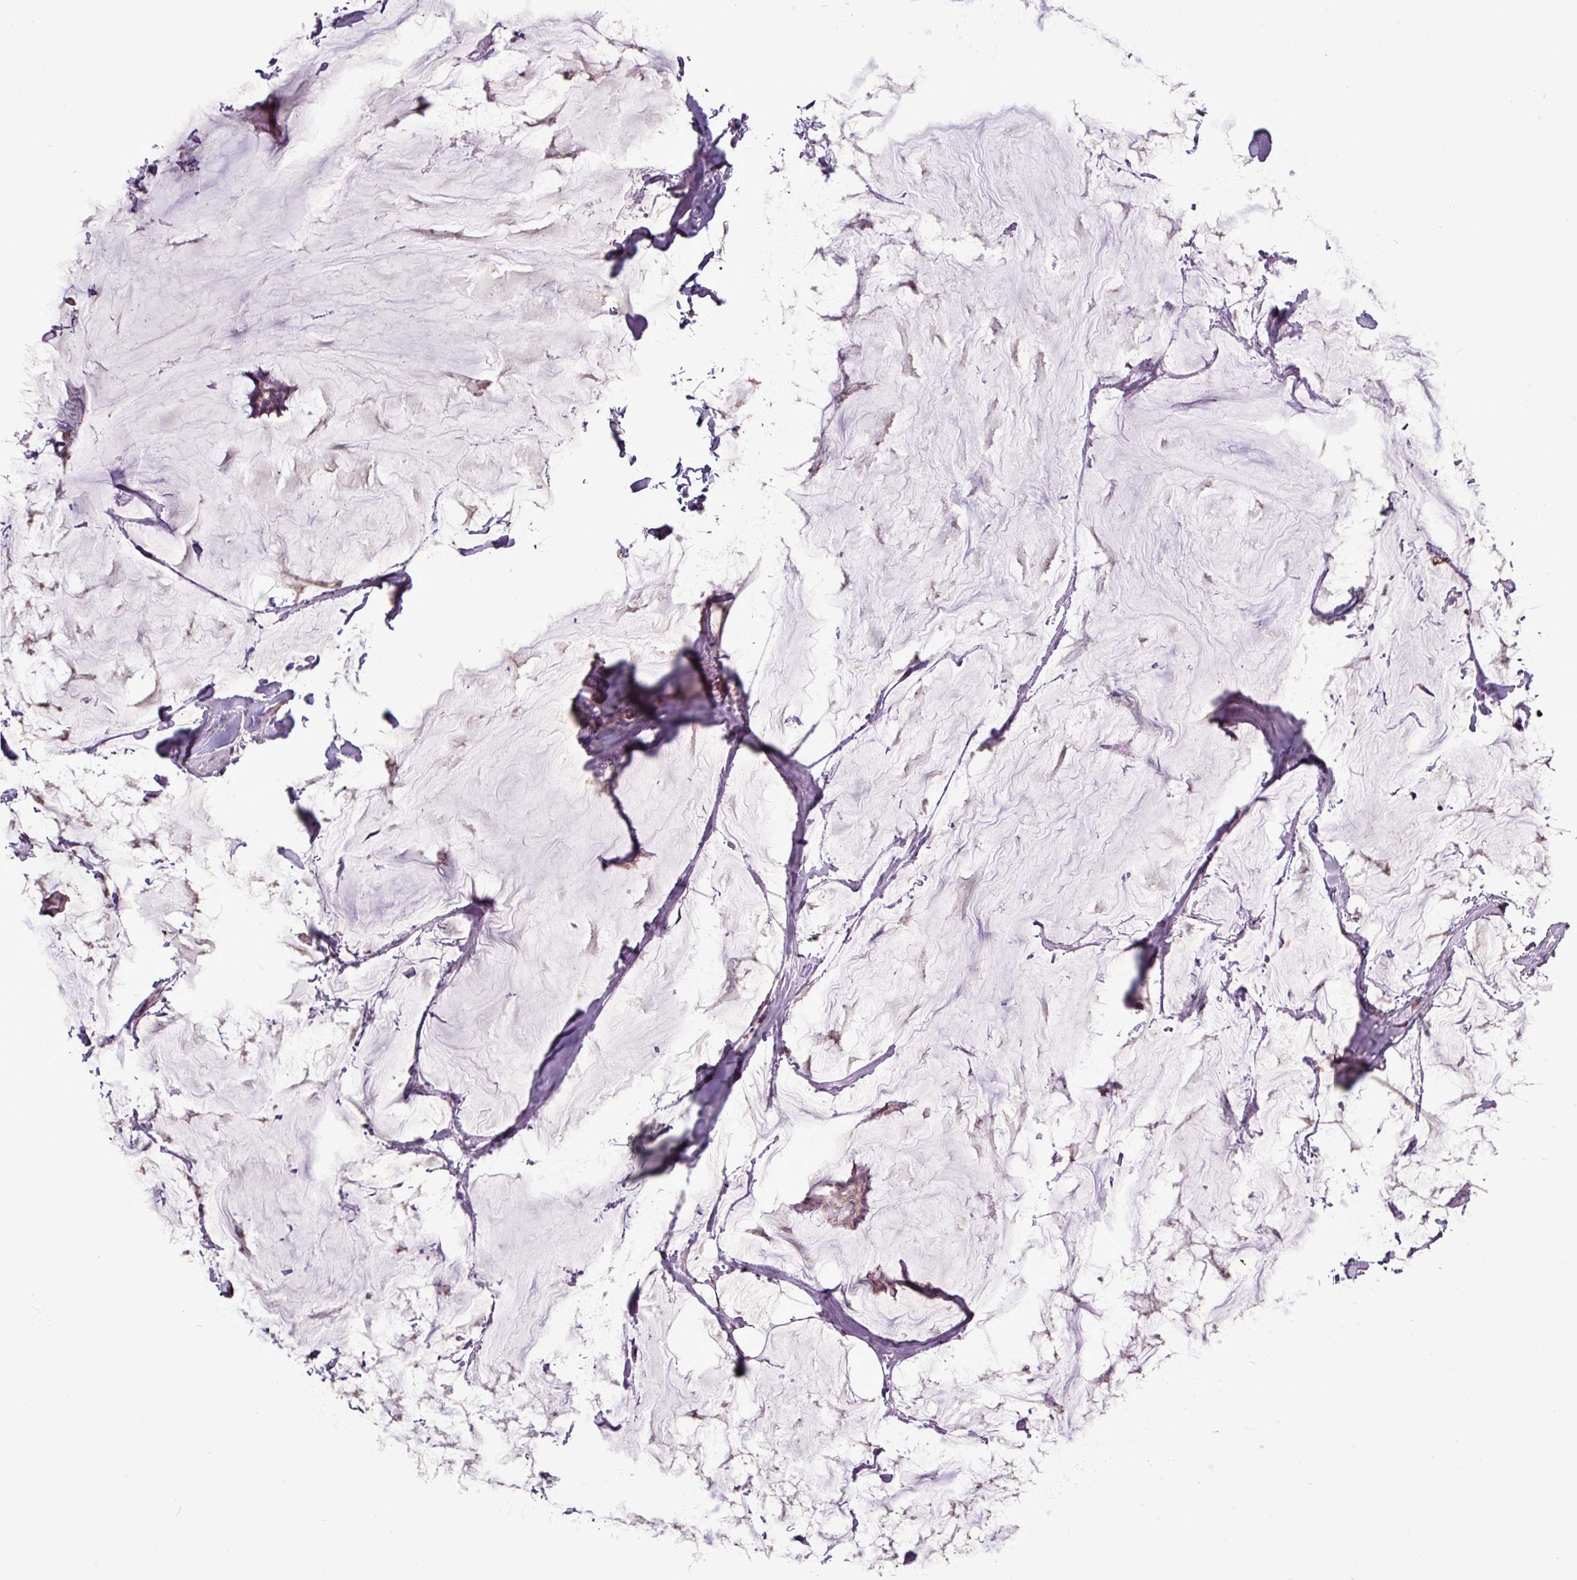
{"staining": {"intensity": "weak", "quantity": "<25%", "location": "cytoplasmic/membranous"}, "tissue": "breast cancer", "cell_type": "Tumor cells", "image_type": "cancer", "snomed": [{"axis": "morphology", "description": "Duct carcinoma"}, {"axis": "topography", "description": "Breast"}], "caption": "Breast cancer (invasive ductal carcinoma) was stained to show a protein in brown. There is no significant positivity in tumor cells.", "gene": "GPT2", "patient": {"sex": "female", "age": 93}}